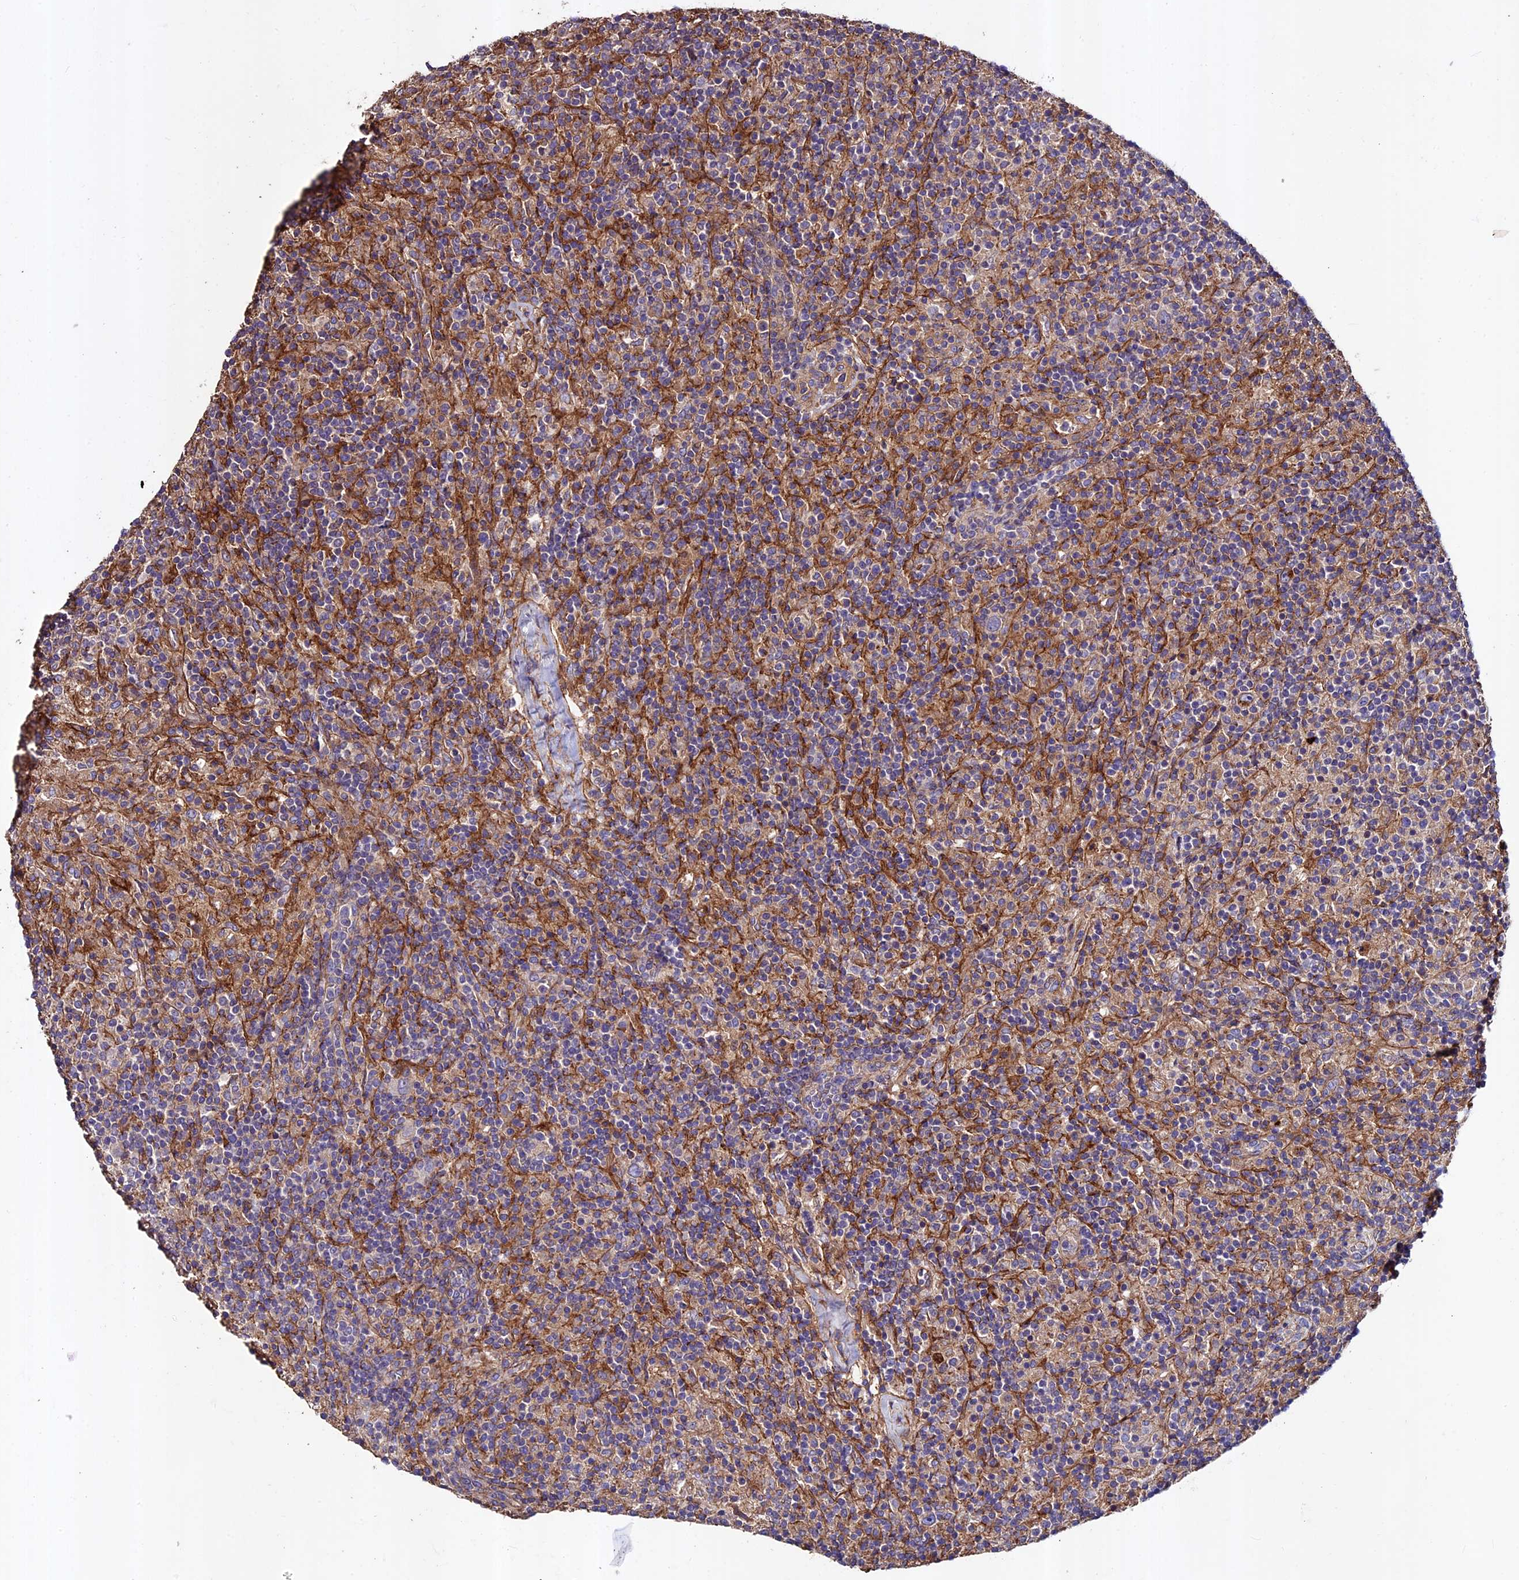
{"staining": {"intensity": "weak", "quantity": "<25%", "location": "cytoplasmic/membranous"}, "tissue": "lymphoma", "cell_type": "Tumor cells", "image_type": "cancer", "snomed": [{"axis": "morphology", "description": "Hodgkin's disease, NOS"}, {"axis": "topography", "description": "Lymph node"}], "caption": "Hodgkin's disease was stained to show a protein in brown. There is no significant positivity in tumor cells. The staining is performed using DAB (3,3'-diaminobenzidine) brown chromogen with nuclei counter-stained in using hematoxylin.", "gene": "EVA1B", "patient": {"sex": "male", "age": 70}}